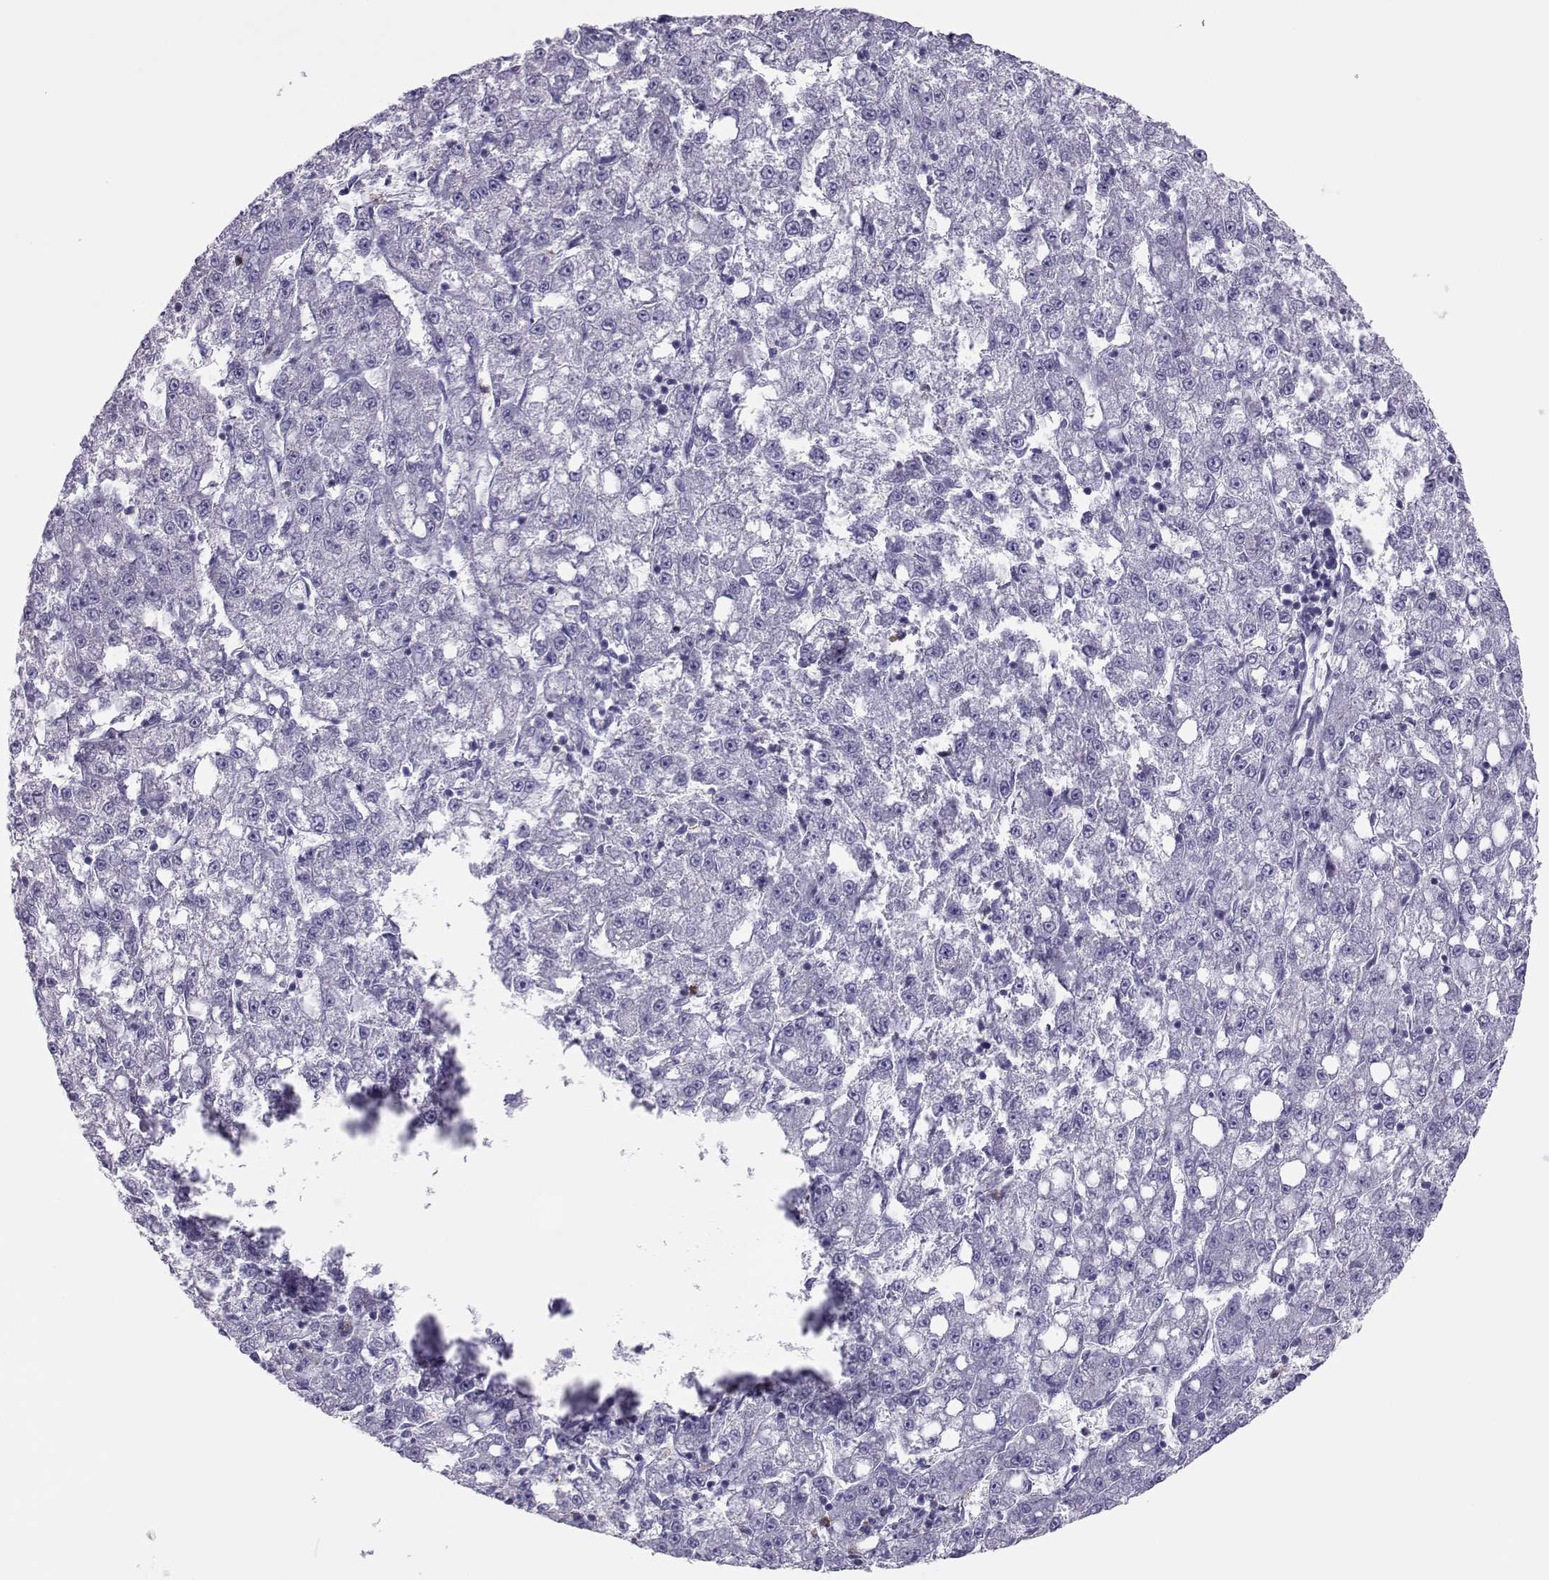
{"staining": {"intensity": "negative", "quantity": "none", "location": "none"}, "tissue": "liver cancer", "cell_type": "Tumor cells", "image_type": "cancer", "snomed": [{"axis": "morphology", "description": "Carcinoma, Hepatocellular, NOS"}, {"axis": "topography", "description": "Liver"}], "caption": "IHC of liver hepatocellular carcinoma shows no staining in tumor cells.", "gene": "TRPM7", "patient": {"sex": "female", "age": 65}}